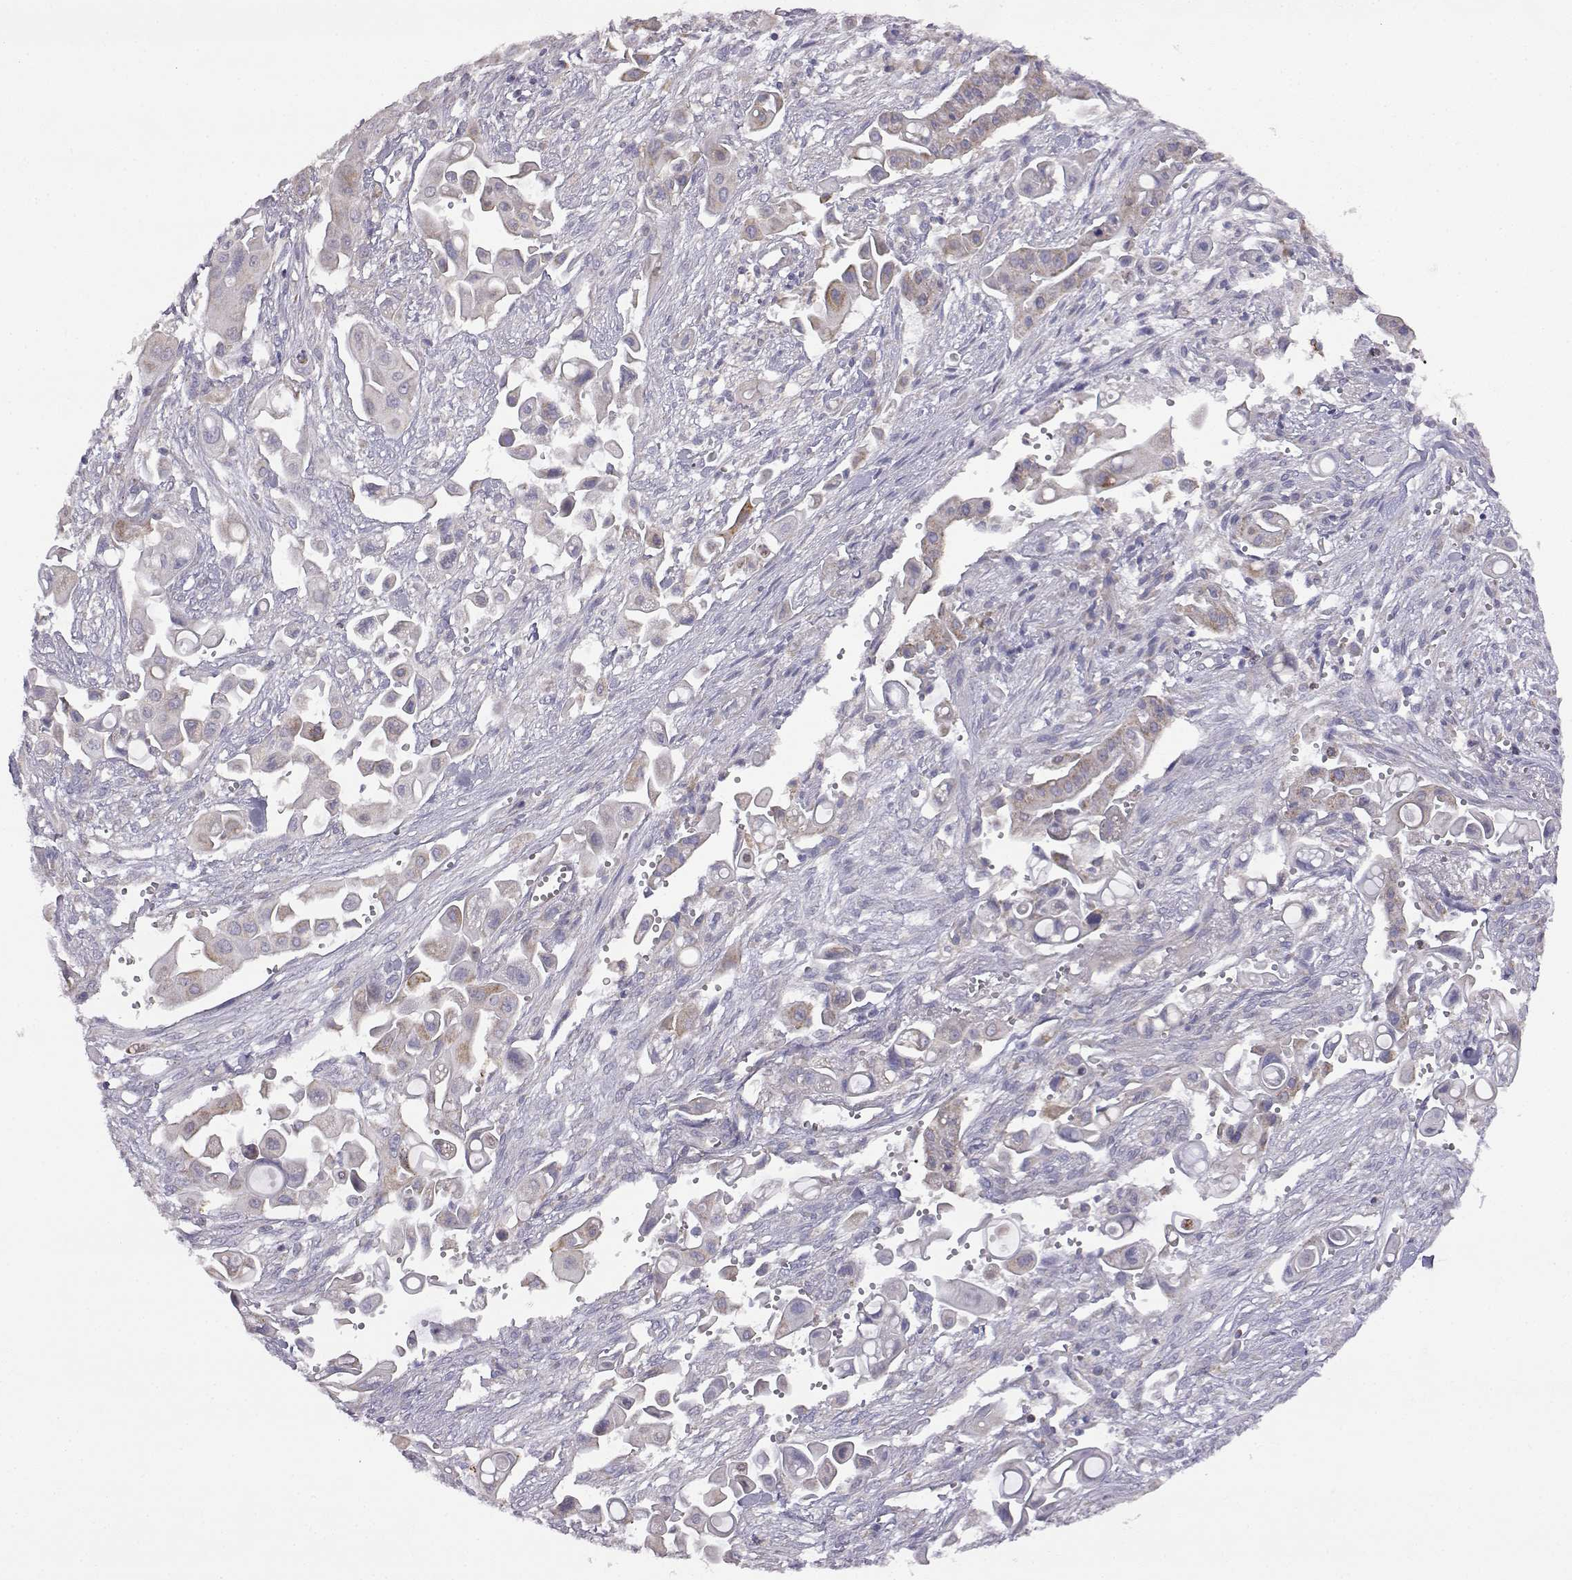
{"staining": {"intensity": "weak", "quantity": "<25%", "location": "cytoplasmic/membranous"}, "tissue": "pancreatic cancer", "cell_type": "Tumor cells", "image_type": "cancer", "snomed": [{"axis": "morphology", "description": "Adenocarcinoma, NOS"}, {"axis": "topography", "description": "Pancreas"}], "caption": "DAB immunohistochemical staining of human adenocarcinoma (pancreatic) demonstrates no significant staining in tumor cells.", "gene": "DDC", "patient": {"sex": "male", "age": 50}}